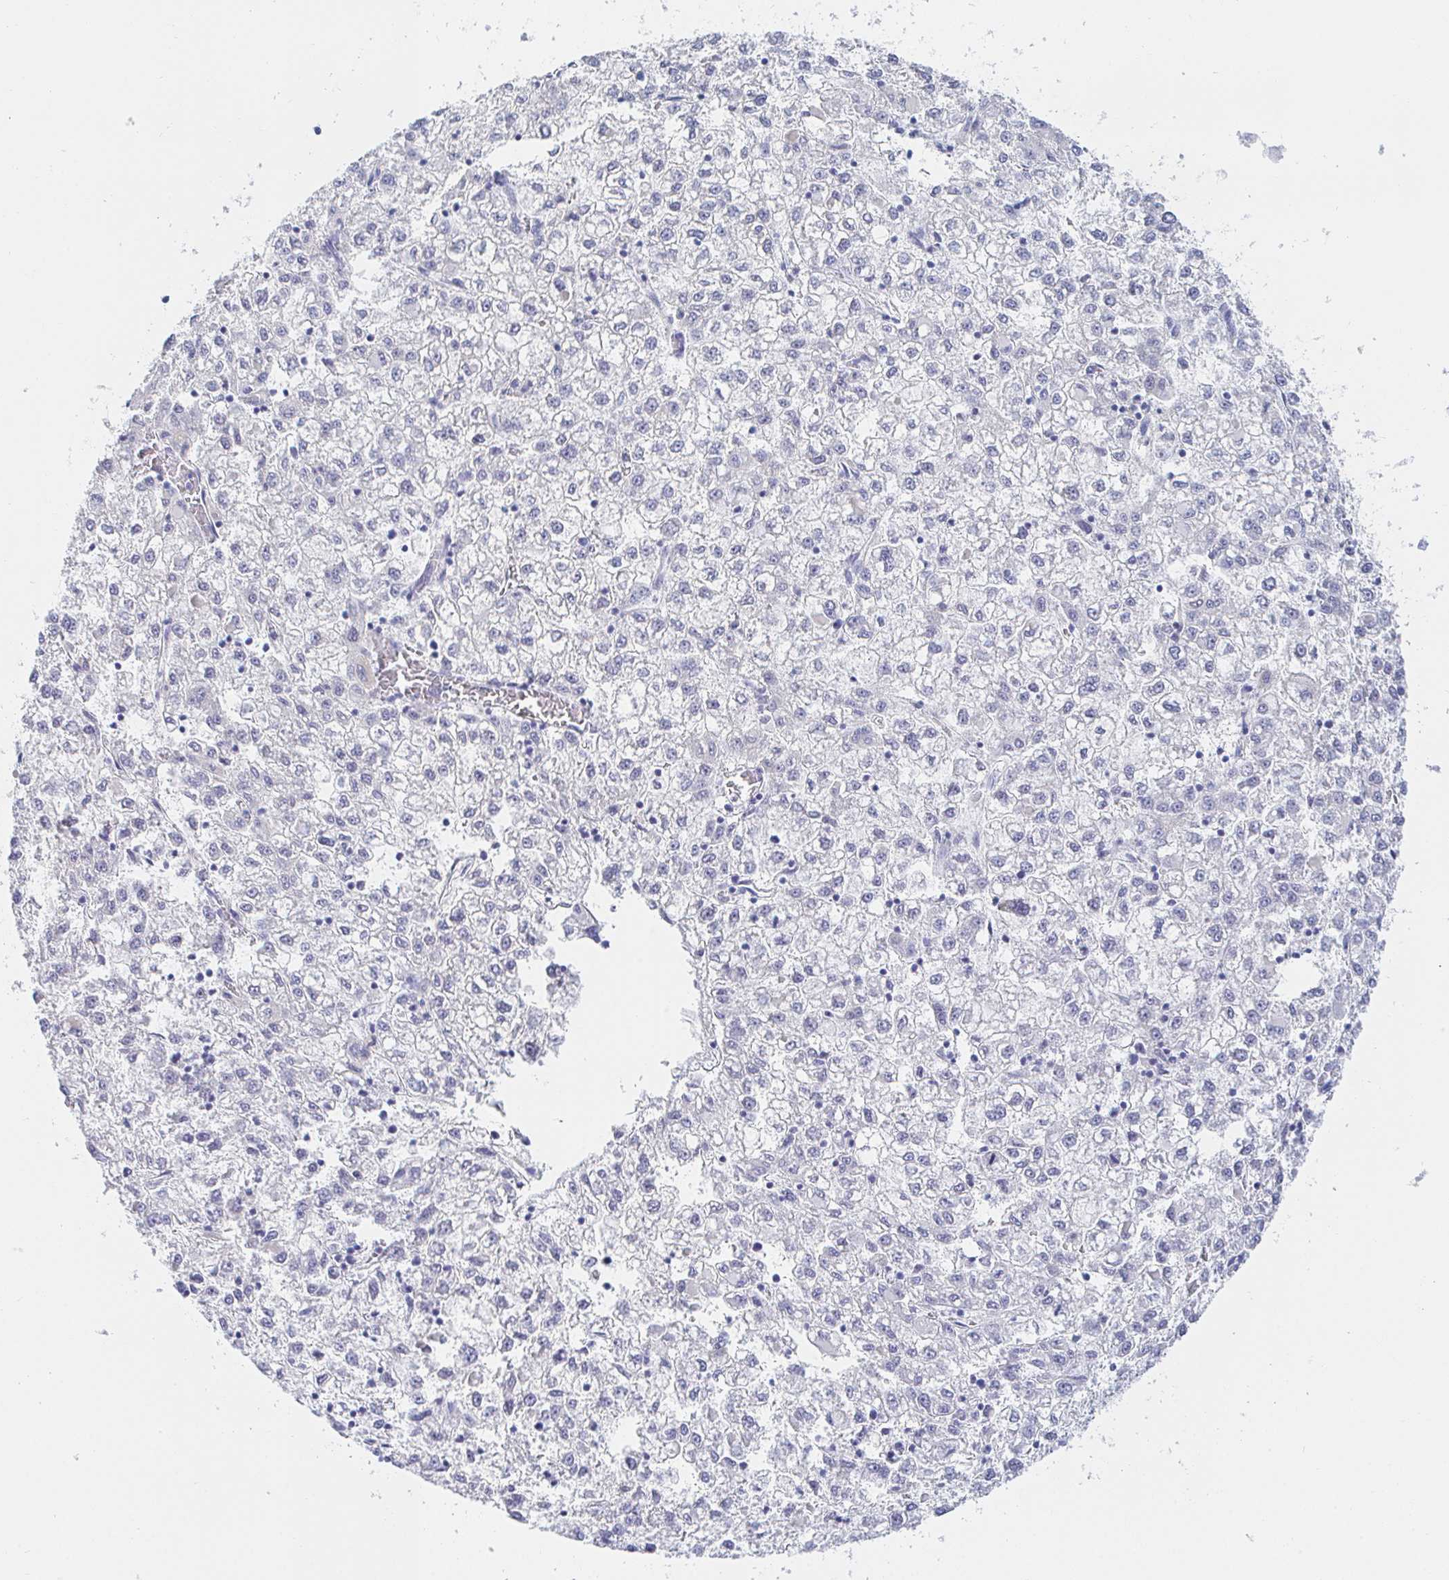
{"staining": {"intensity": "negative", "quantity": "none", "location": "none"}, "tissue": "liver cancer", "cell_type": "Tumor cells", "image_type": "cancer", "snomed": [{"axis": "morphology", "description": "Carcinoma, Hepatocellular, NOS"}, {"axis": "topography", "description": "Liver"}], "caption": "This is a micrograph of immunohistochemistry (IHC) staining of hepatocellular carcinoma (liver), which shows no positivity in tumor cells.", "gene": "PDE6B", "patient": {"sex": "male", "age": 40}}